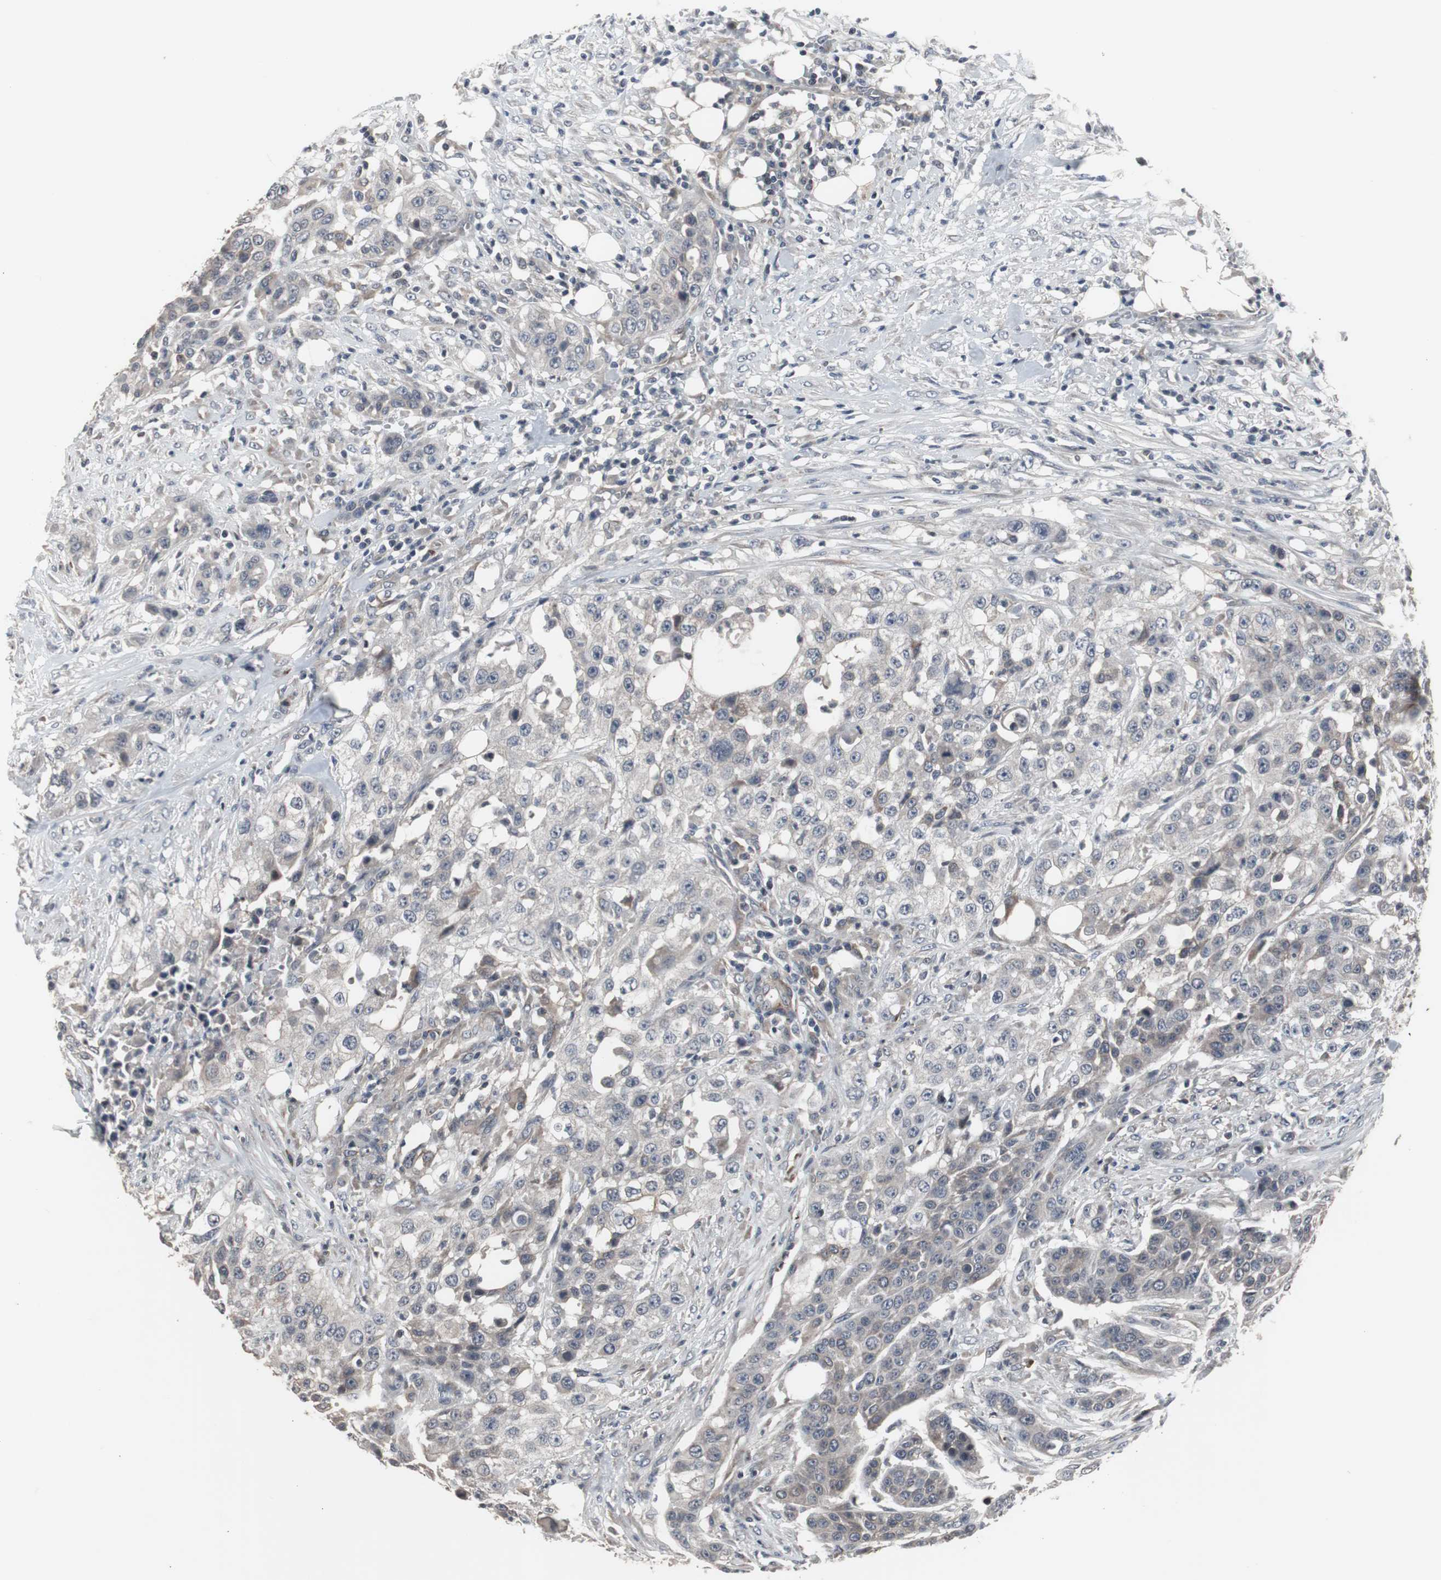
{"staining": {"intensity": "weak", "quantity": "25%-75%", "location": "cytoplasmic/membranous"}, "tissue": "urothelial cancer", "cell_type": "Tumor cells", "image_type": "cancer", "snomed": [{"axis": "morphology", "description": "Urothelial carcinoma, High grade"}, {"axis": "topography", "description": "Urinary bladder"}], "caption": "Urothelial cancer stained with a brown dye displays weak cytoplasmic/membranous positive expression in approximately 25%-75% of tumor cells.", "gene": "CRADD", "patient": {"sex": "male", "age": 74}}